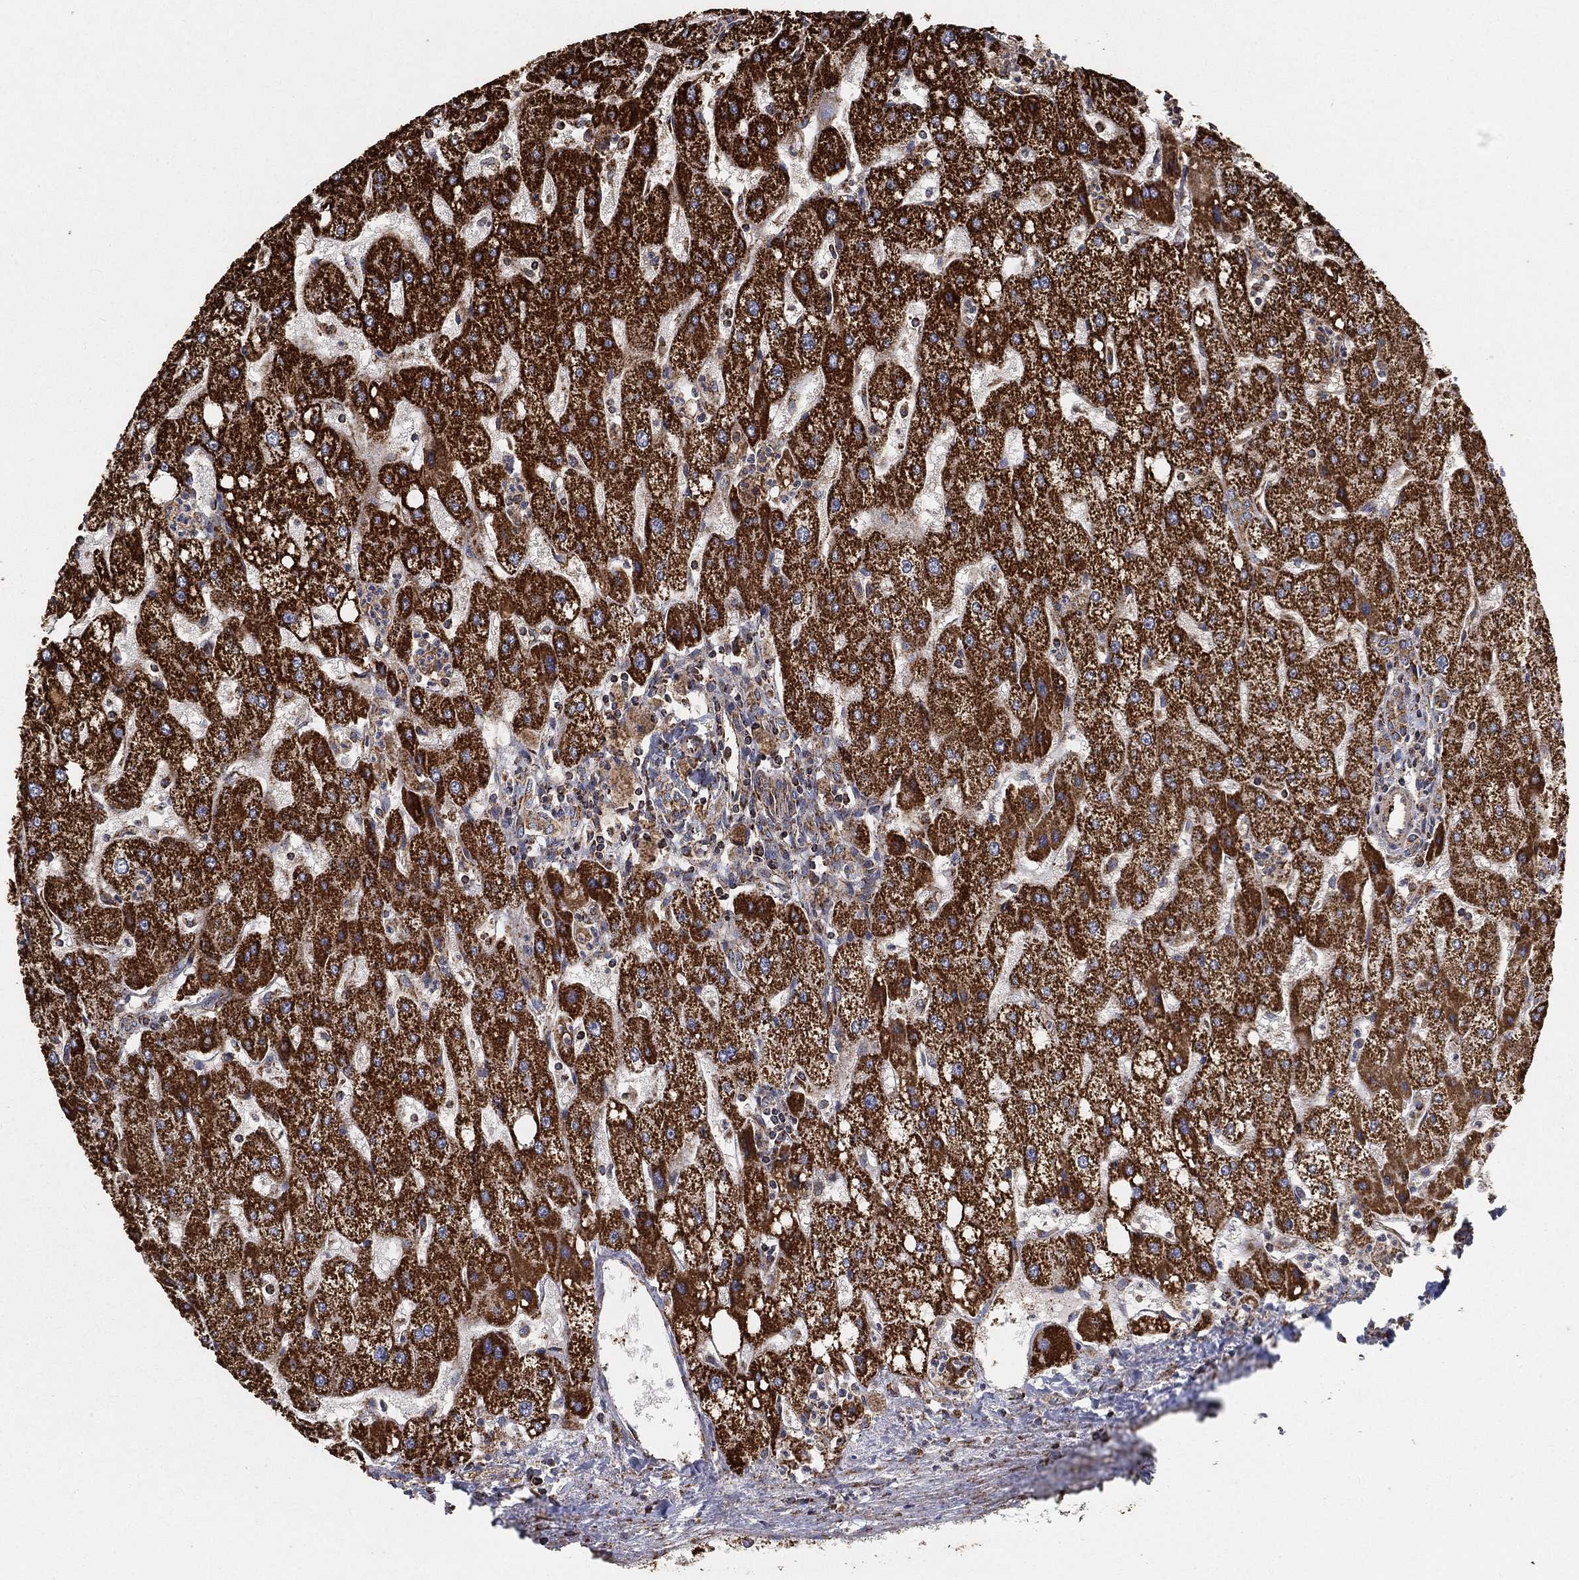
{"staining": {"intensity": "moderate", "quantity": "25%-75%", "location": "cytoplasmic/membranous"}, "tissue": "liver", "cell_type": "Cholangiocytes", "image_type": "normal", "snomed": [{"axis": "morphology", "description": "Normal tissue, NOS"}, {"axis": "topography", "description": "Liver"}], "caption": "DAB immunohistochemical staining of unremarkable human liver displays moderate cytoplasmic/membranous protein positivity in approximately 25%-75% of cholangiocytes.", "gene": "SLC38A7", "patient": {"sex": "male", "age": 67}}